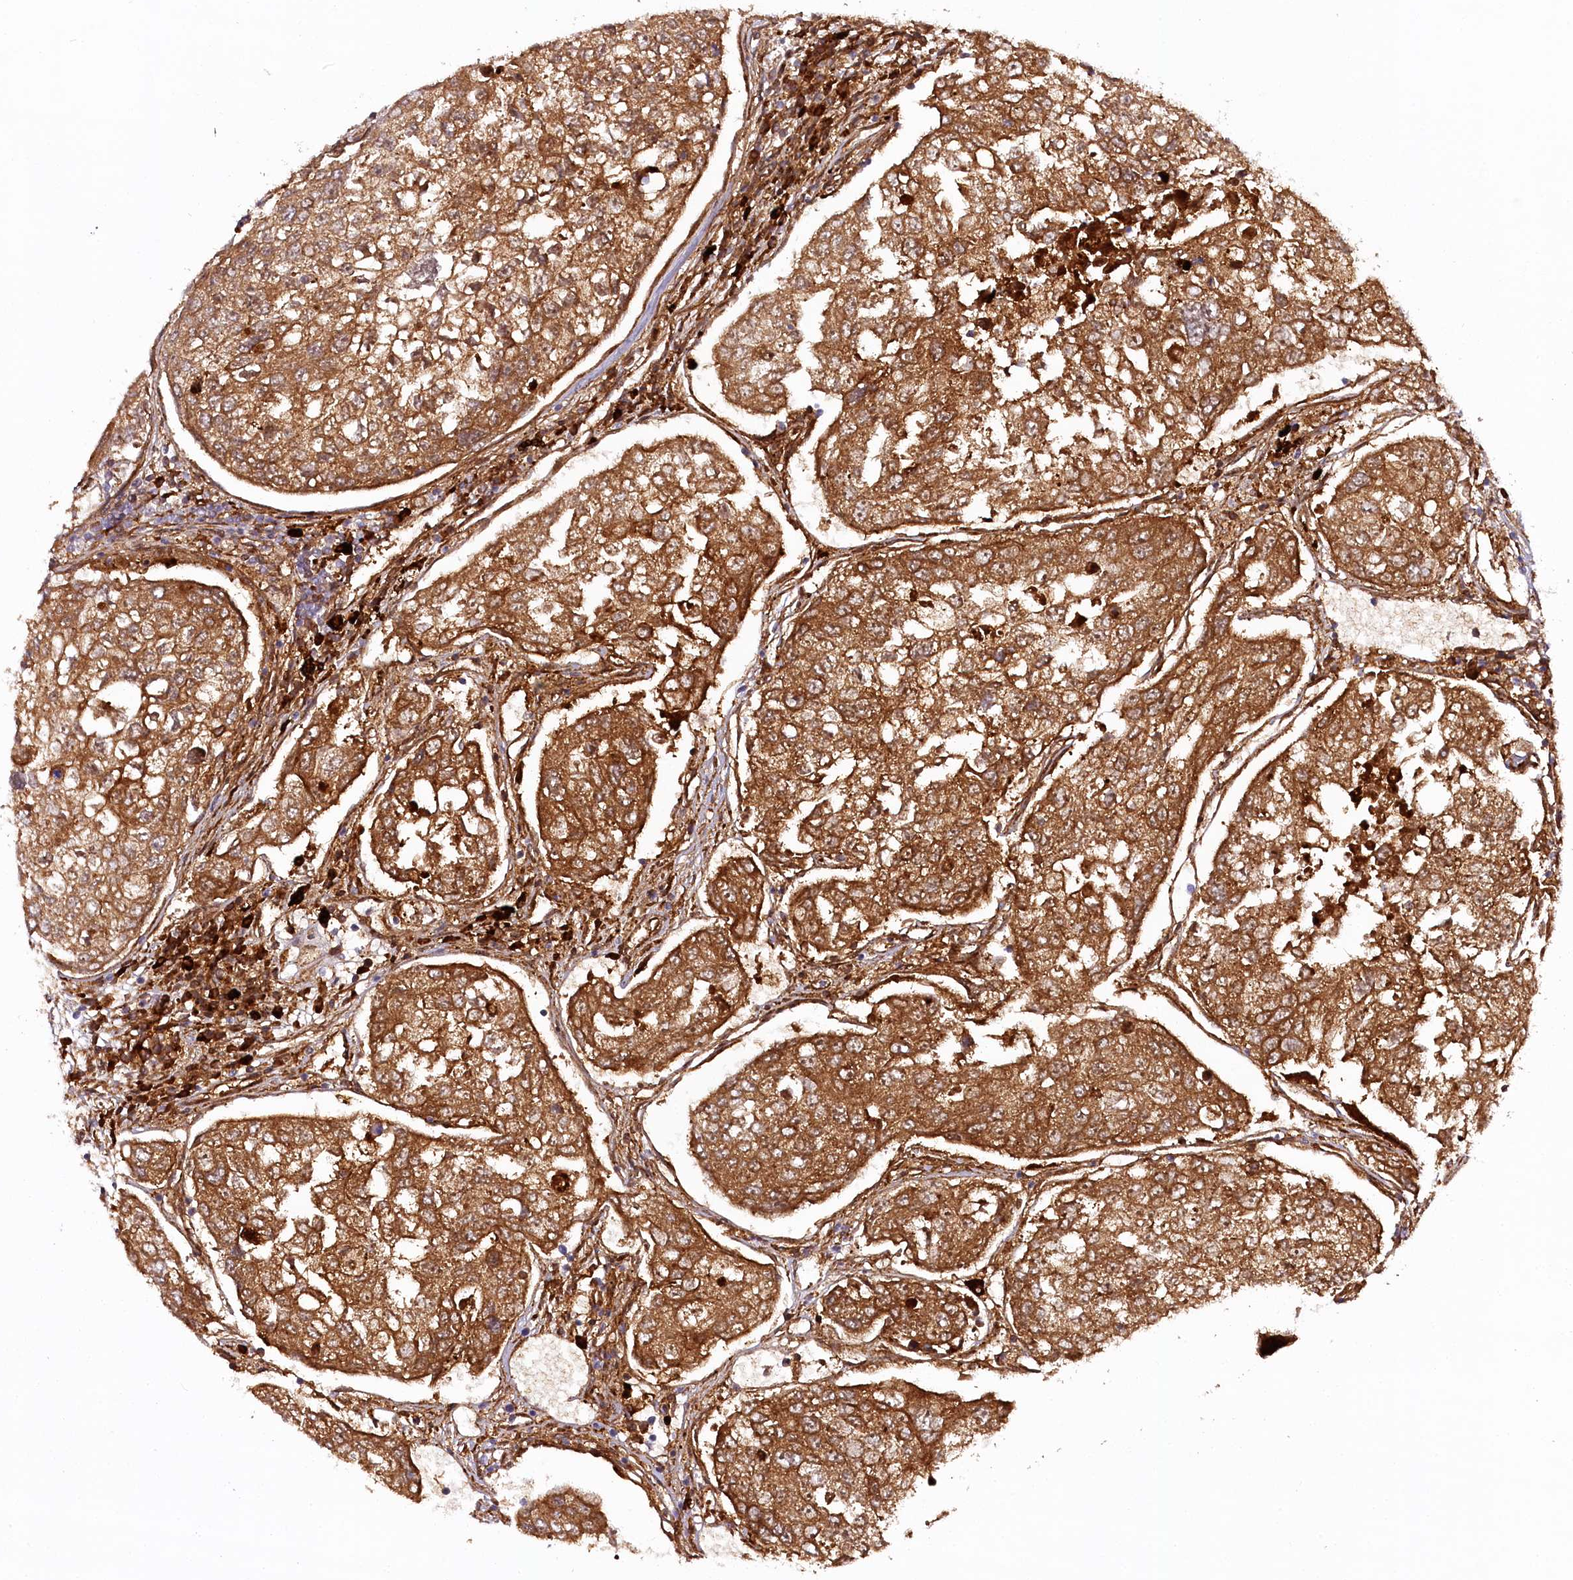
{"staining": {"intensity": "moderate", "quantity": ">75%", "location": "cytoplasmic/membranous,nuclear"}, "tissue": "urothelial cancer", "cell_type": "Tumor cells", "image_type": "cancer", "snomed": [{"axis": "morphology", "description": "Urothelial carcinoma, High grade"}, {"axis": "topography", "description": "Lymph node"}, {"axis": "topography", "description": "Urinary bladder"}], "caption": "The micrograph reveals immunohistochemical staining of urothelial cancer. There is moderate cytoplasmic/membranous and nuclear positivity is present in about >75% of tumor cells.", "gene": "COPG1", "patient": {"sex": "male", "age": 51}}